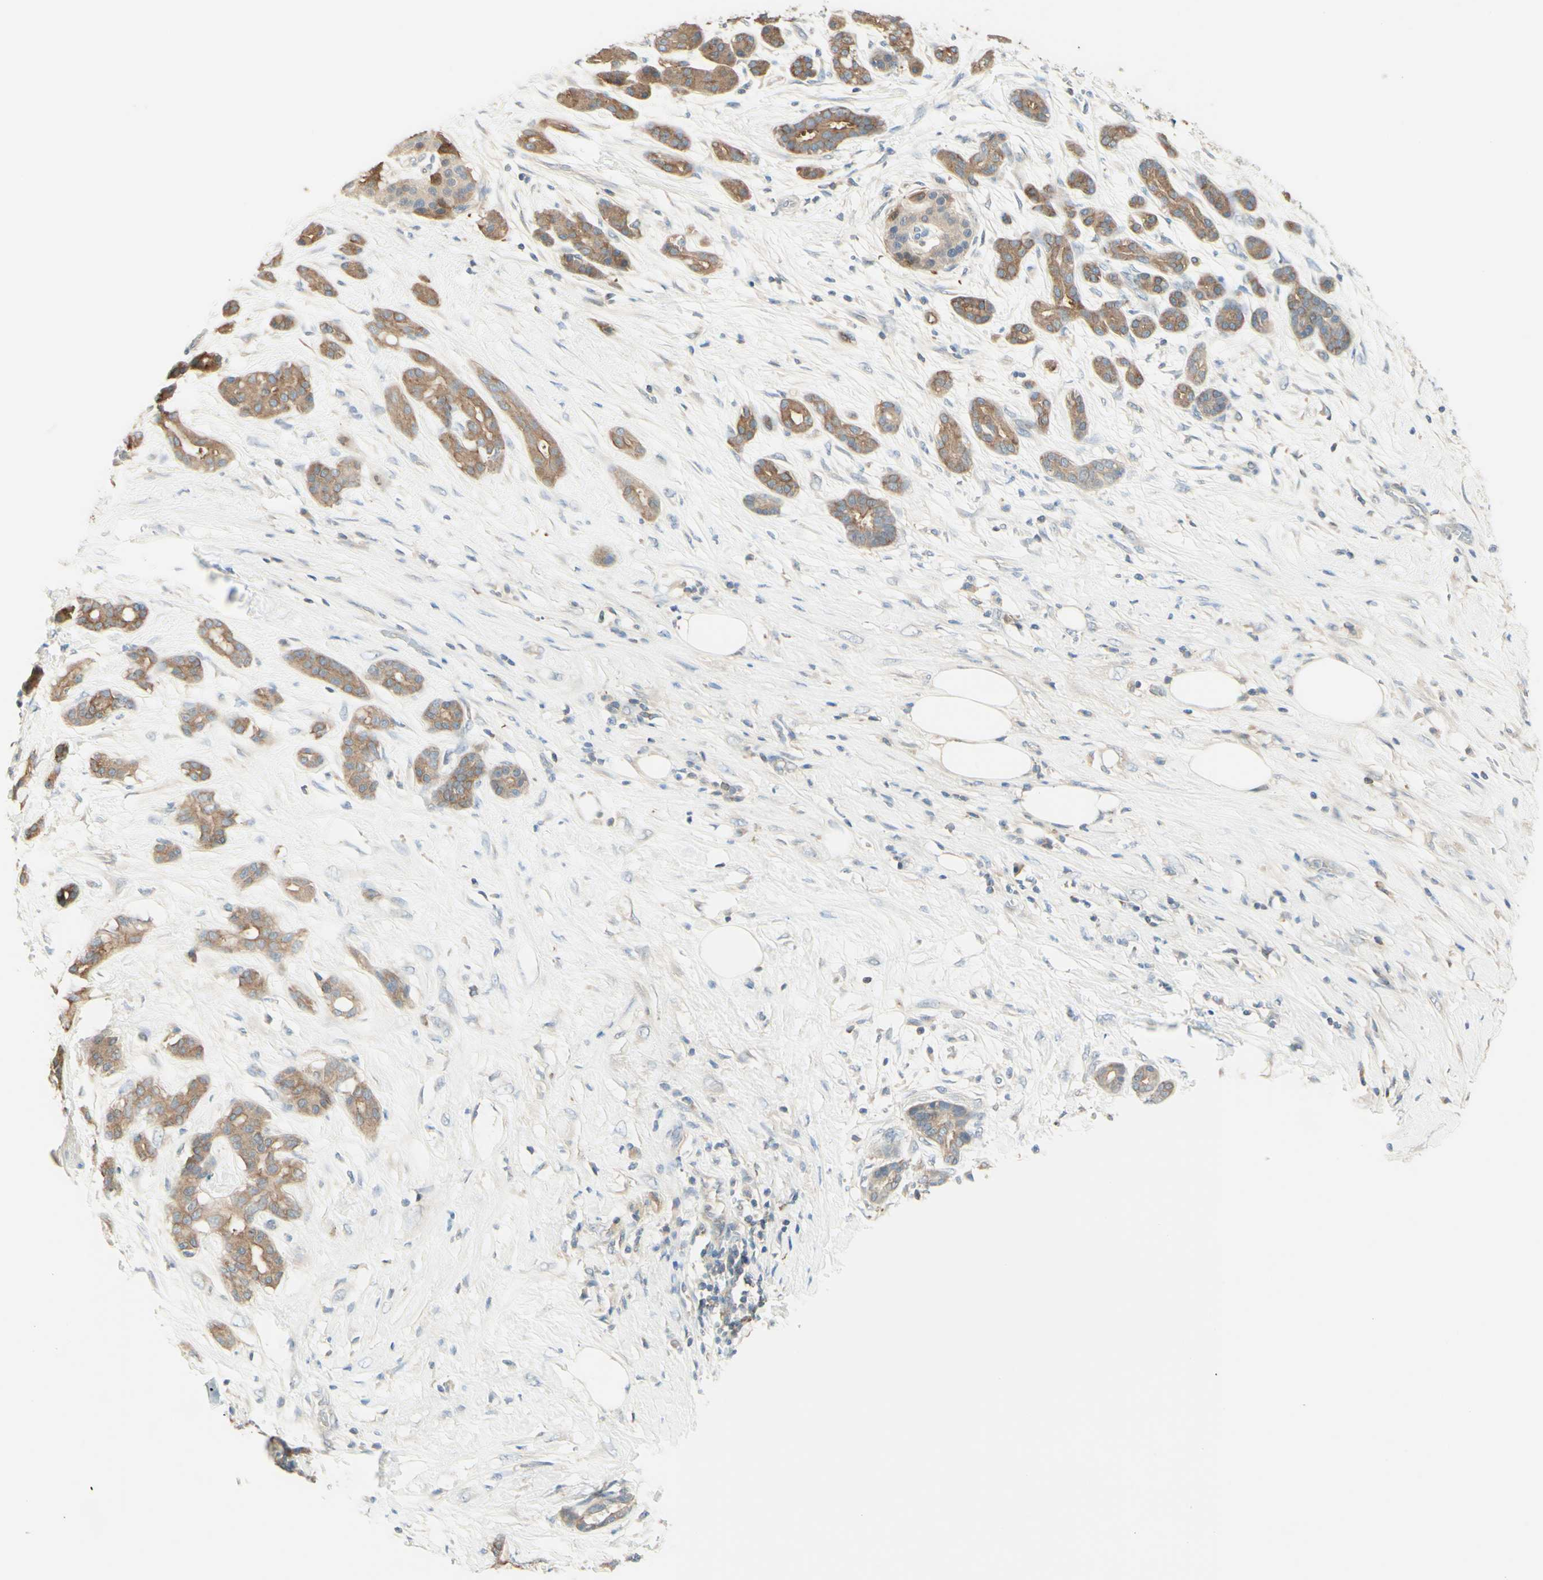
{"staining": {"intensity": "moderate", "quantity": ">75%", "location": "cytoplasmic/membranous"}, "tissue": "pancreatic cancer", "cell_type": "Tumor cells", "image_type": "cancer", "snomed": [{"axis": "morphology", "description": "Adenocarcinoma, NOS"}, {"axis": "topography", "description": "Pancreas"}], "caption": "Moderate cytoplasmic/membranous protein positivity is seen in approximately >75% of tumor cells in pancreatic cancer.", "gene": "MTM1", "patient": {"sex": "male", "age": 41}}